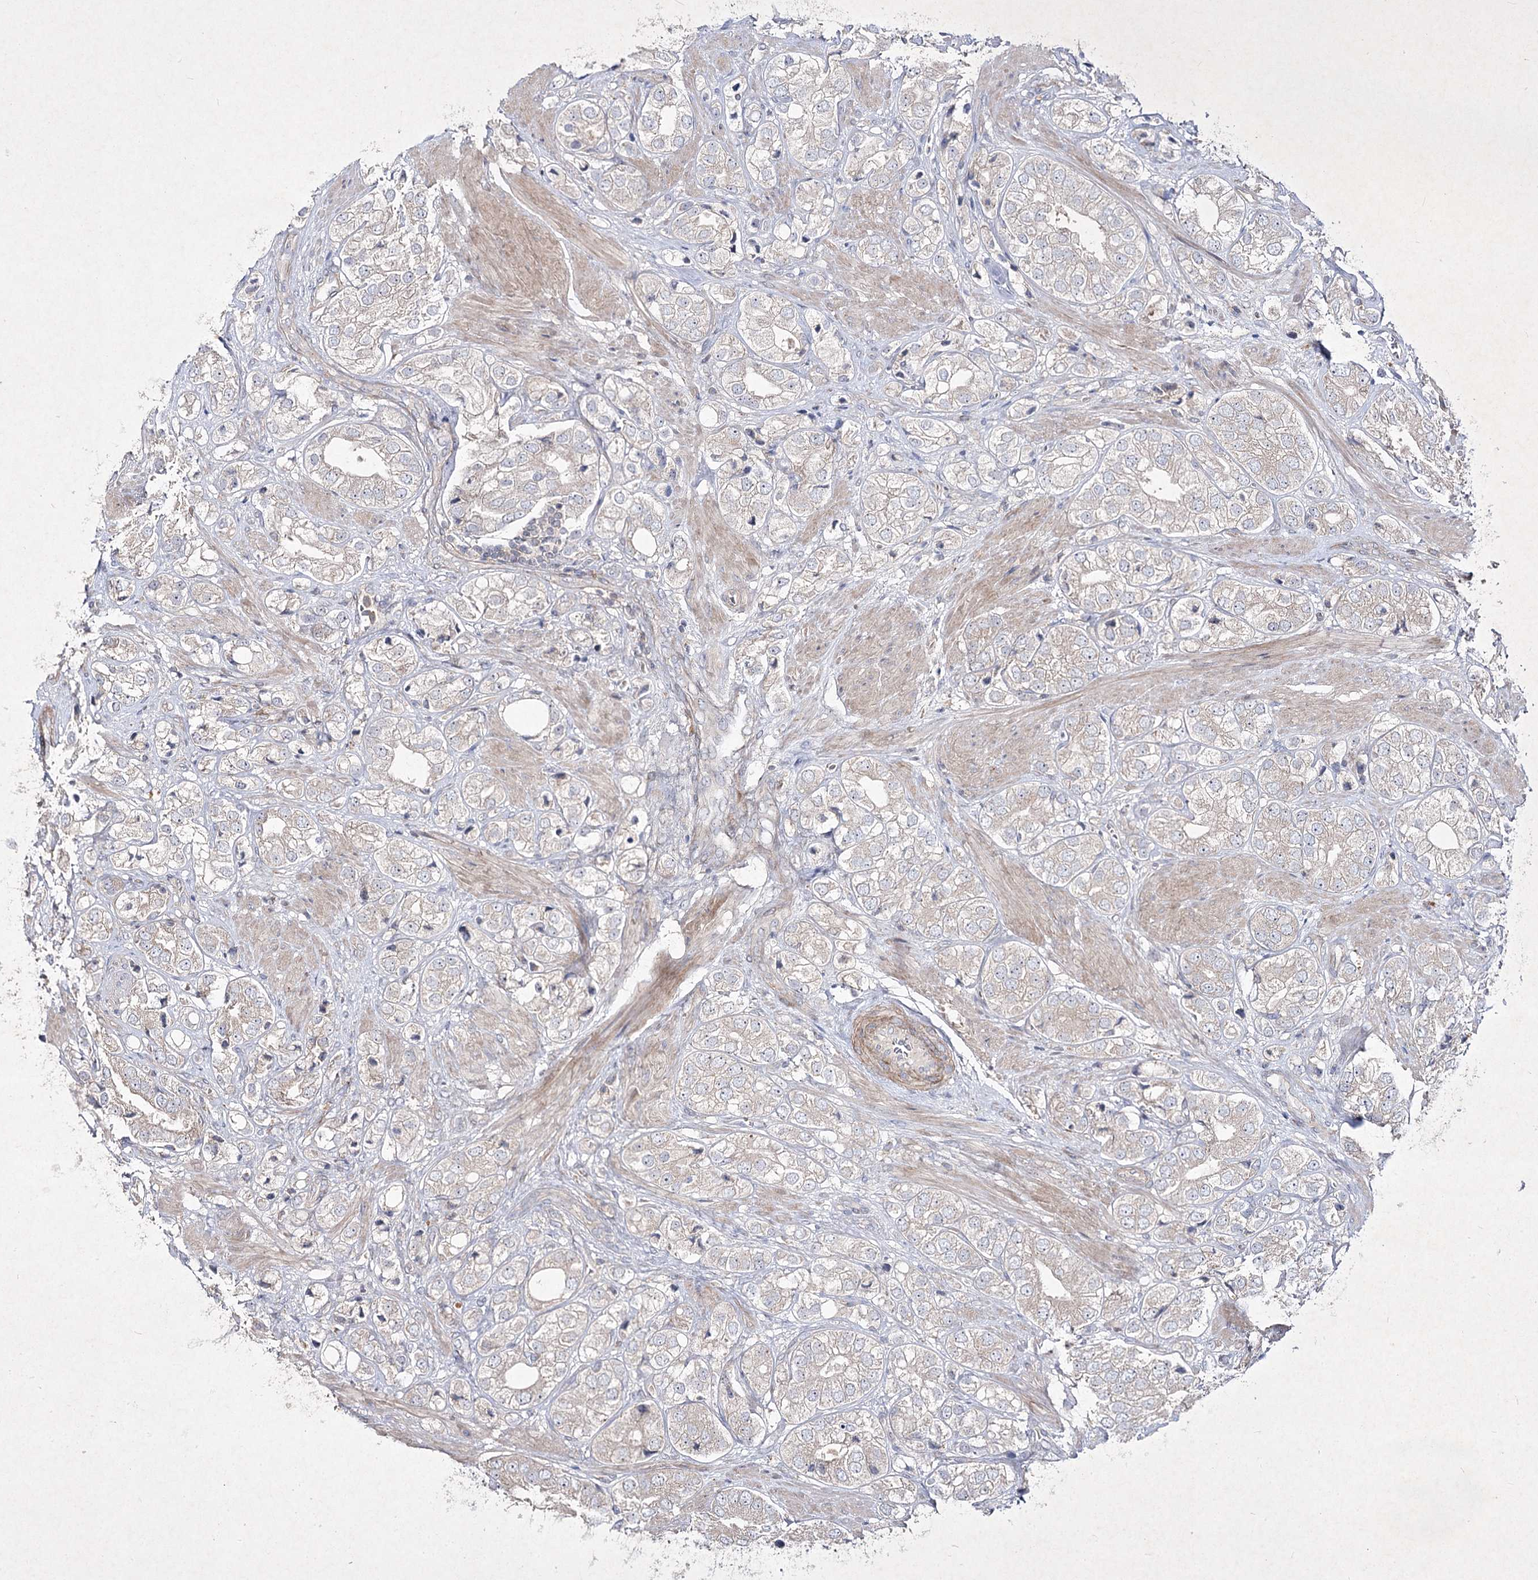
{"staining": {"intensity": "negative", "quantity": "none", "location": "none"}, "tissue": "prostate cancer", "cell_type": "Tumor cells", "image_type": "cancer", "snomed": [{"axis": "morphology", "description": "Adenocarcinoma, High grade"}, {"axis": "topography", "description": "Prostate"}], "caption": "Immunohistochemical staining of prostate cancer demonstrates no significant positivity in tumor cells.", "gene": "CIB2", "patient": {"sex": "male", "age": 50}}